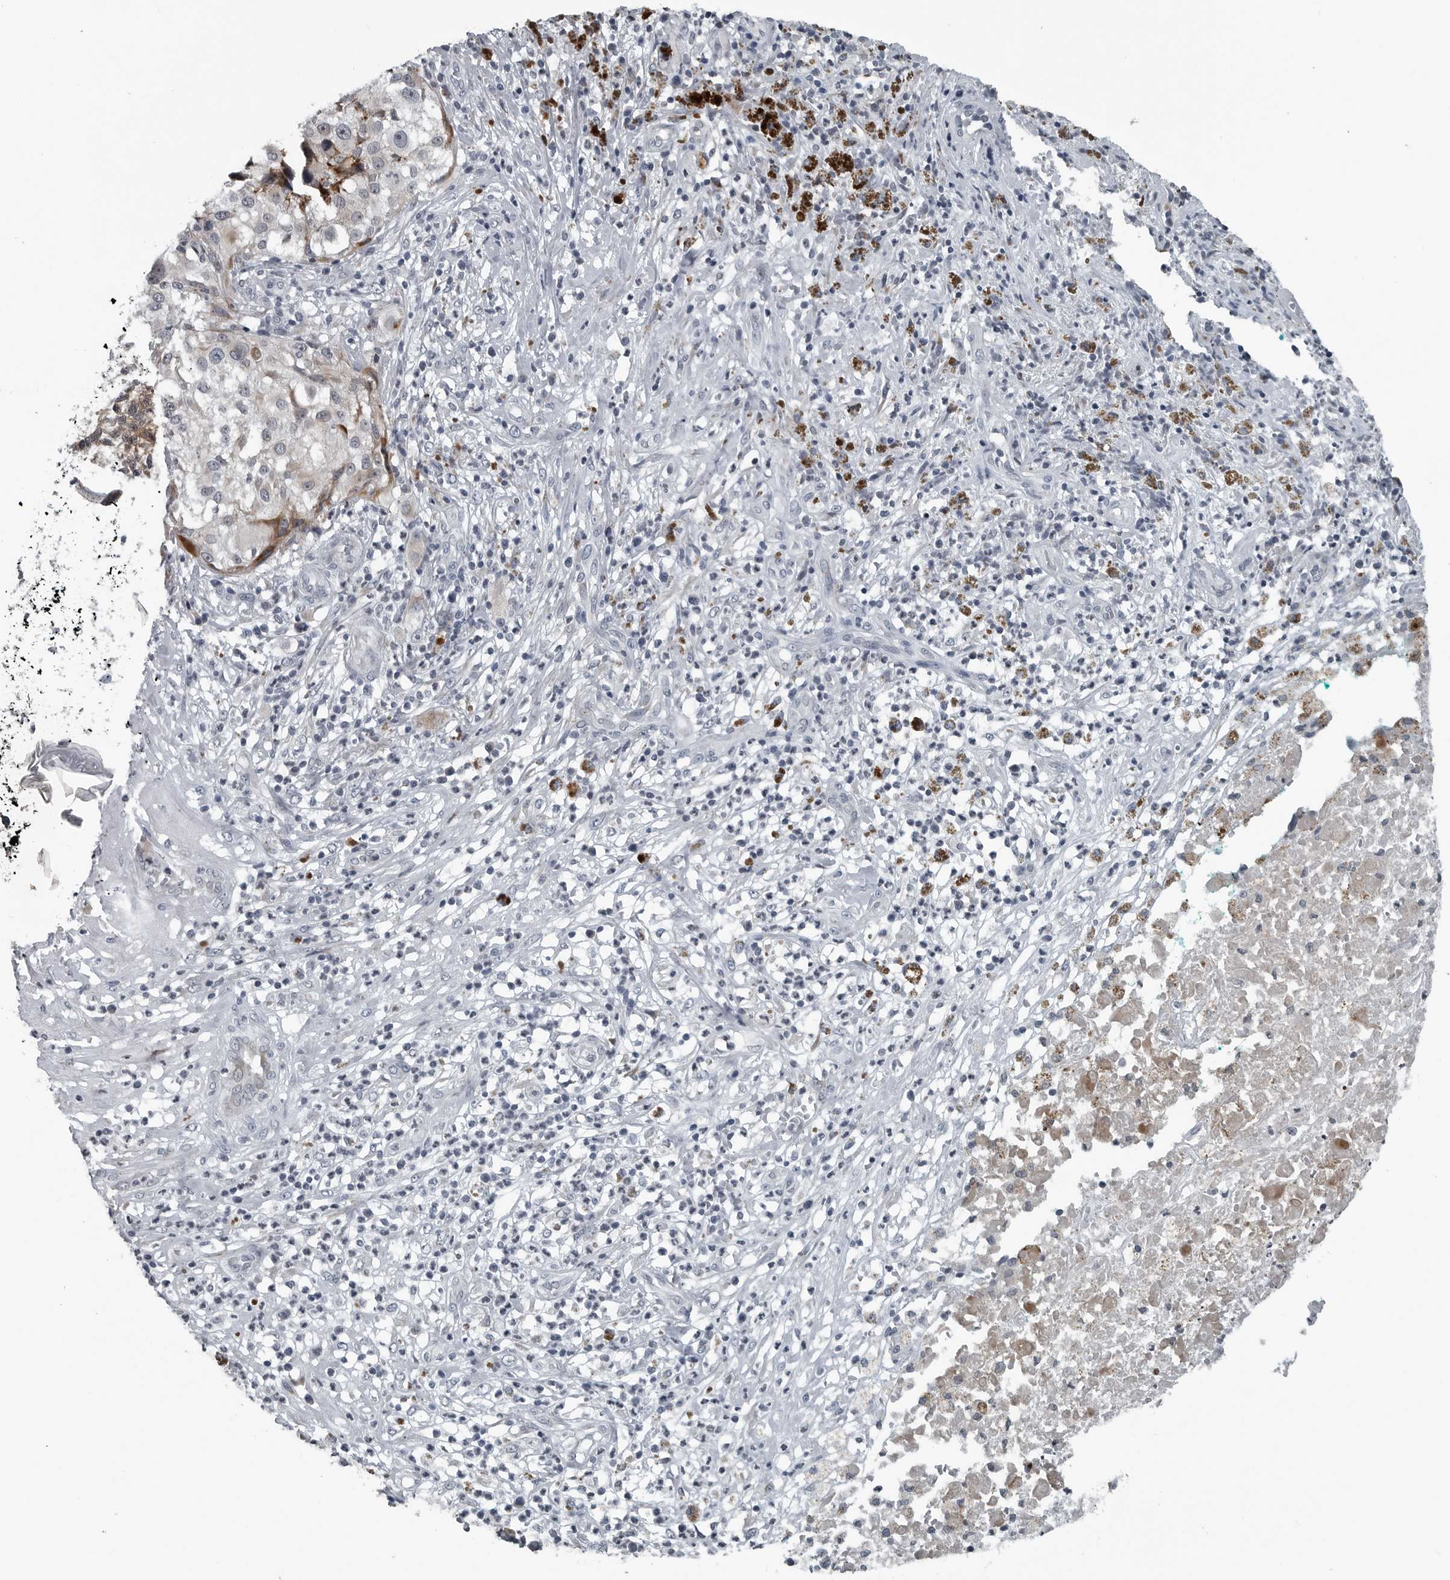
{"staining": {"intensity": "weak", "quantity": "<25%", "location": "cytoplasmic/membranous"}, "tissue": "melanoma", "cell_type": "Tumor cells", "image_type": "cancer", "snomed": [{"axis": "morphology", "description": "Necrosis, NOS"}, {"axis": "morphology", "description": "Malignant melanoma, NOS"}, {"axis": "topography", "description": "Skin"}], "caption": "This is an IHC photomicrograph of melanoma. There is no expression in tumor cells.", "gene": "DNAAF11", "patient": {"sex": "female", "age": 87}}